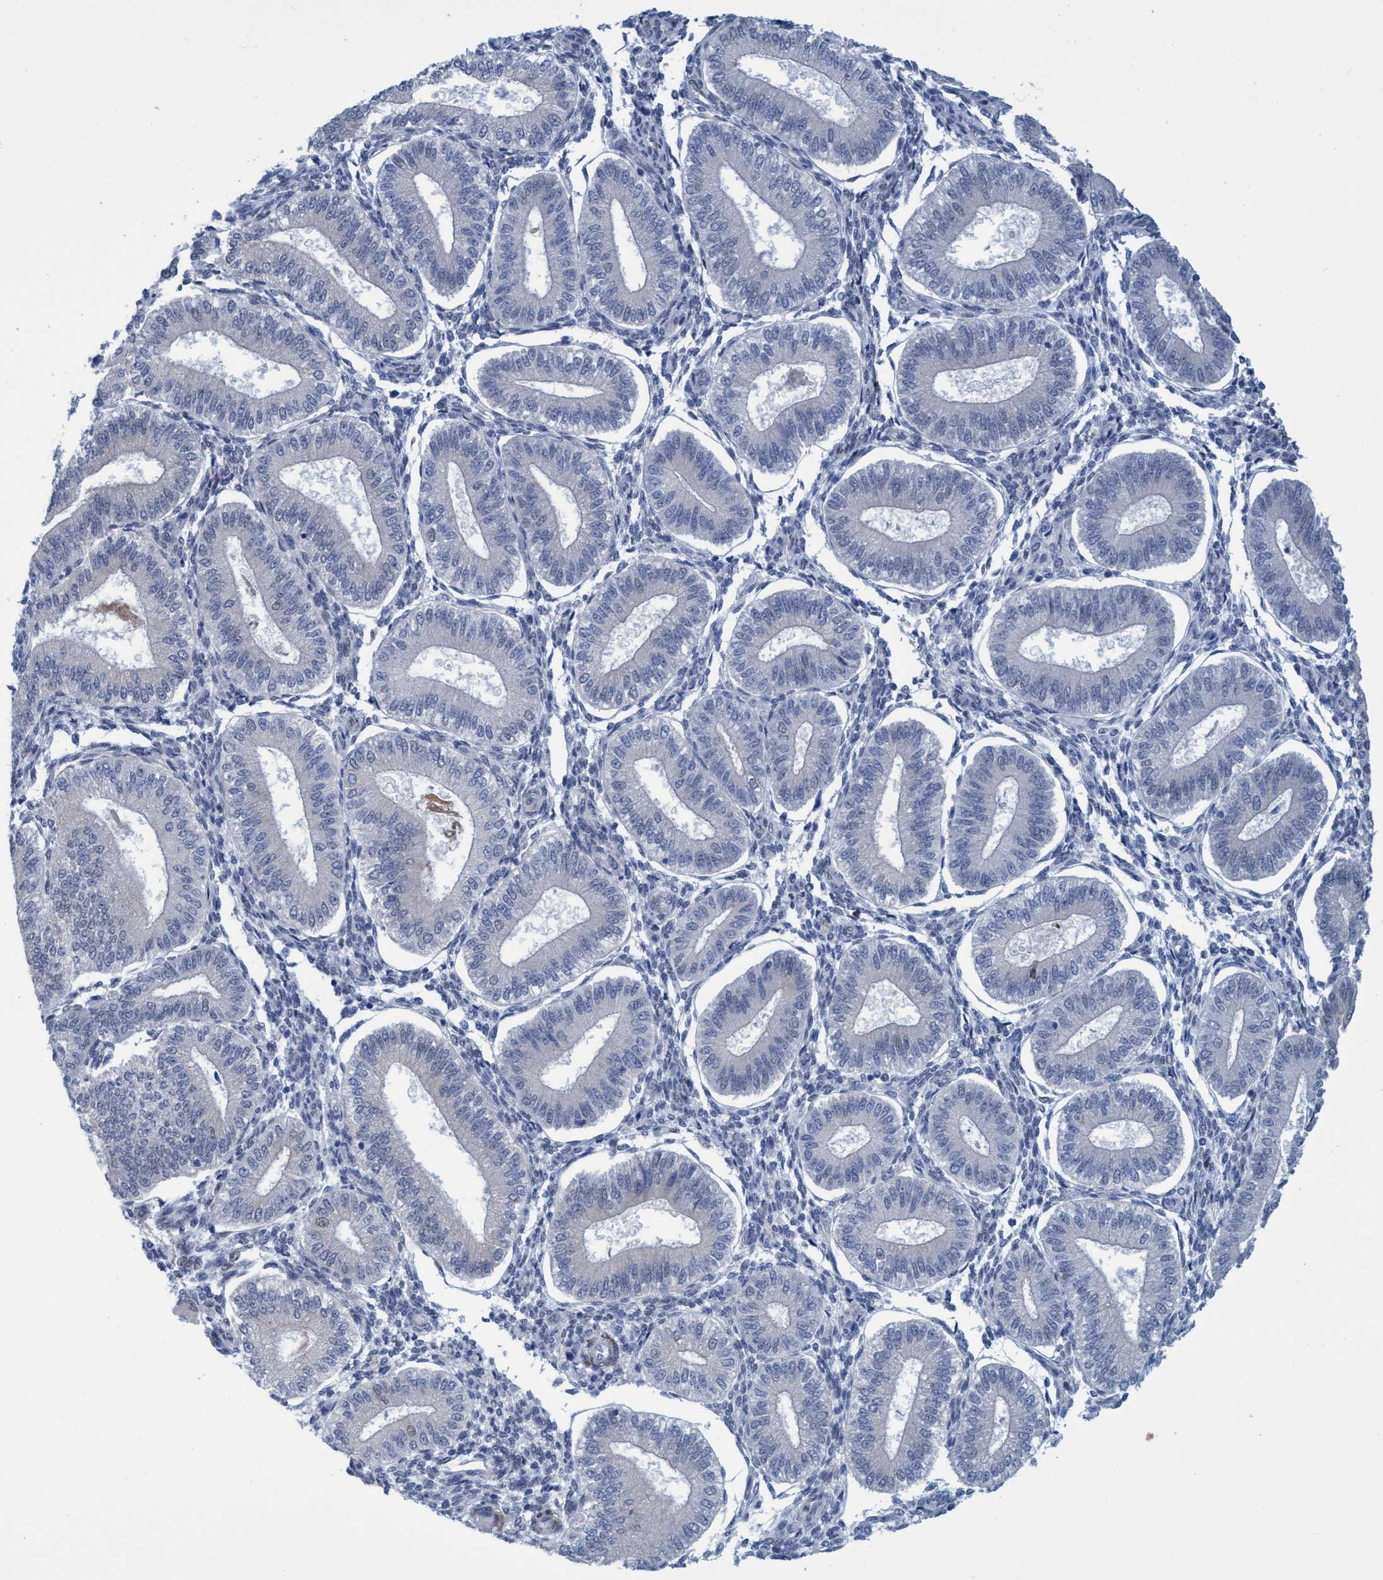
{"staining": {"intensity": "negative", "quantity": "none", "location": "none"}, "tissue": "endometrium", "cell_type": "Cells in endometrial stroma", "image_type": "normal", "snomed": [{"axis": "morphology", "description": "Normal tissue, NOS"}, {"axis": "topography", "description": "Endometrium"}], "caption": "There is no significant positivity in cells in endometrial stroma of endometrium. The staining is performed using DAB brown chromogen with nuclei counter-stained in using hematoxylin.", "gene": "SLC43A2", "patient": {"sex": "female", "age": 39}}